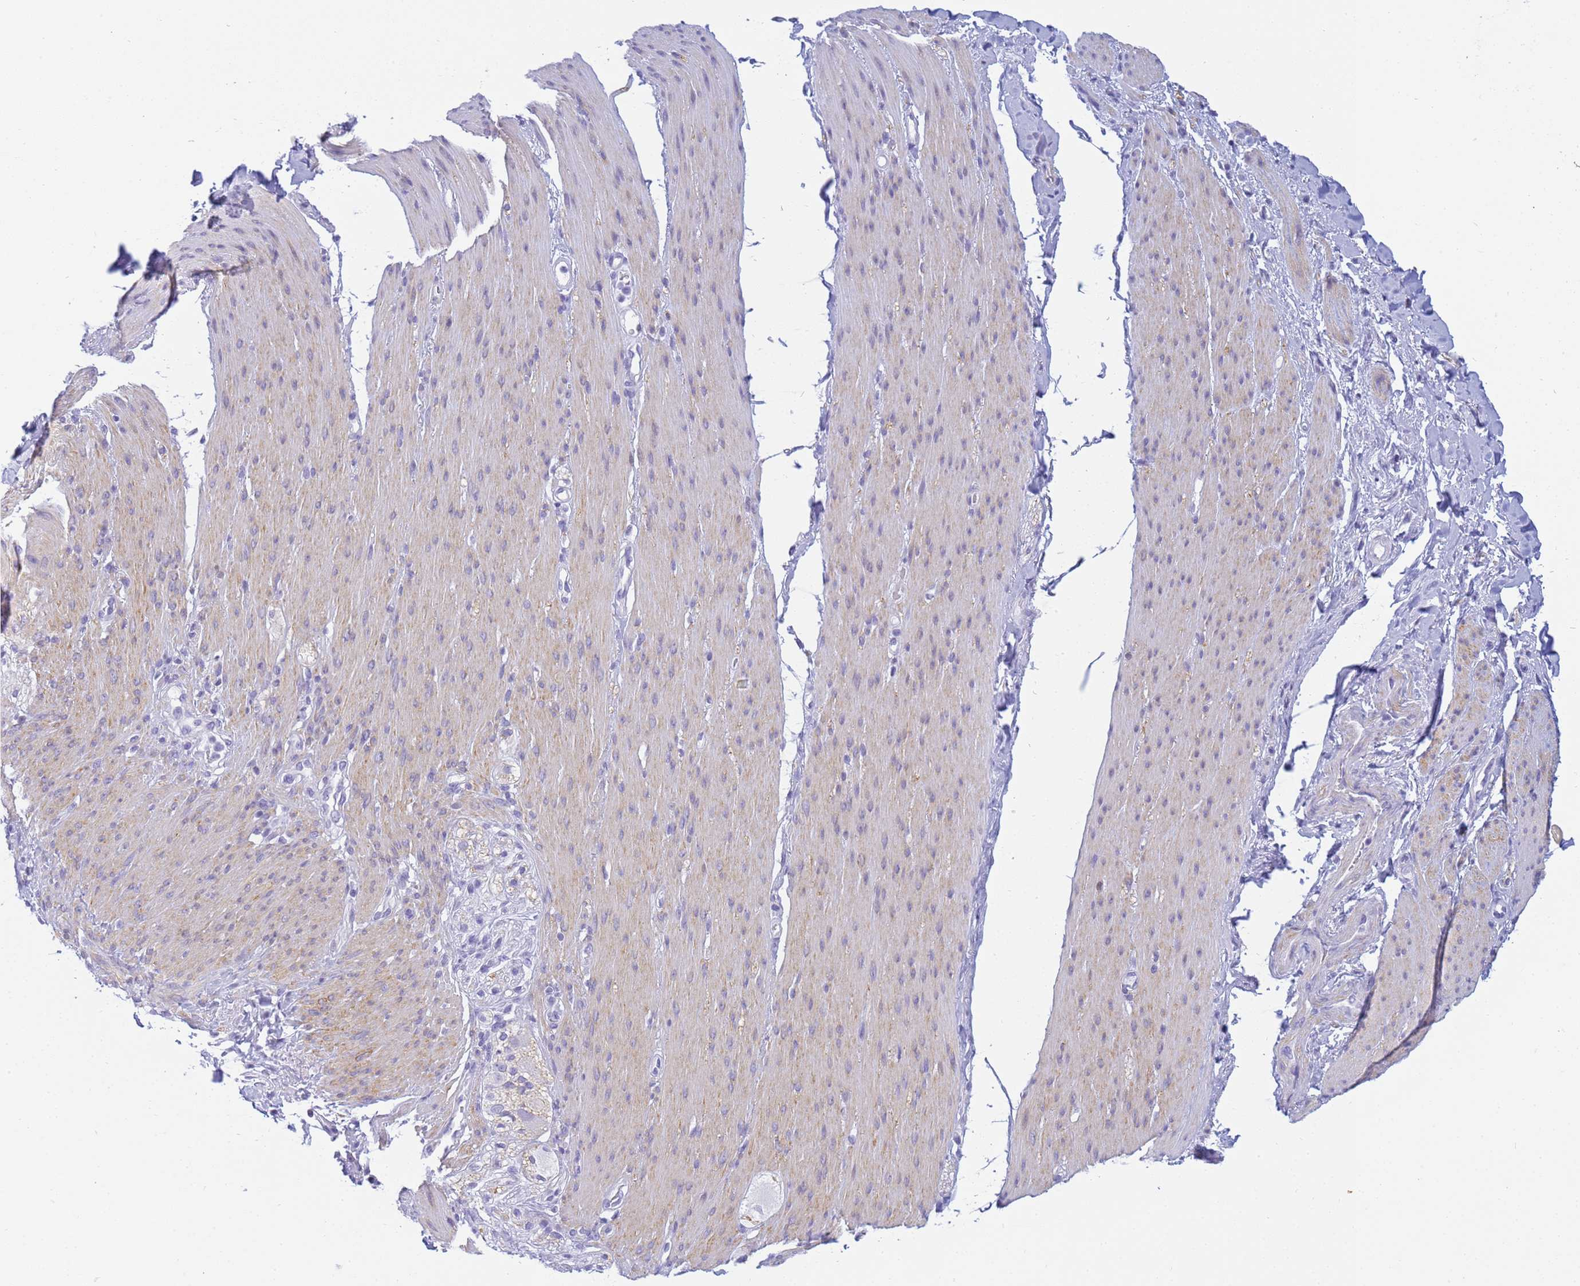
{"staining": {"intensity": "negative", "quantity": "none", "location": "none"}, "tissue": "adipose tissue", "cell_type": "Adipocytes", "image_type": "normal", "snomed": [{"axis": "morphology", "description": "Normal tissue, NOS"}, {"axis": "topography", "description": "Colon"}, {"axis": "topography", "description": "Peripheral nerve tissue"}], "caption": "Immunohistochemistry (IHC) image of unremarkable adipose tissue: adipose tissue stained with DAB (3,3'-diaminobenzidine) shows no significant protein positivity in adipocytes.", "gene": "SNX20", "patient": {"sex": "female", "age": 61}}